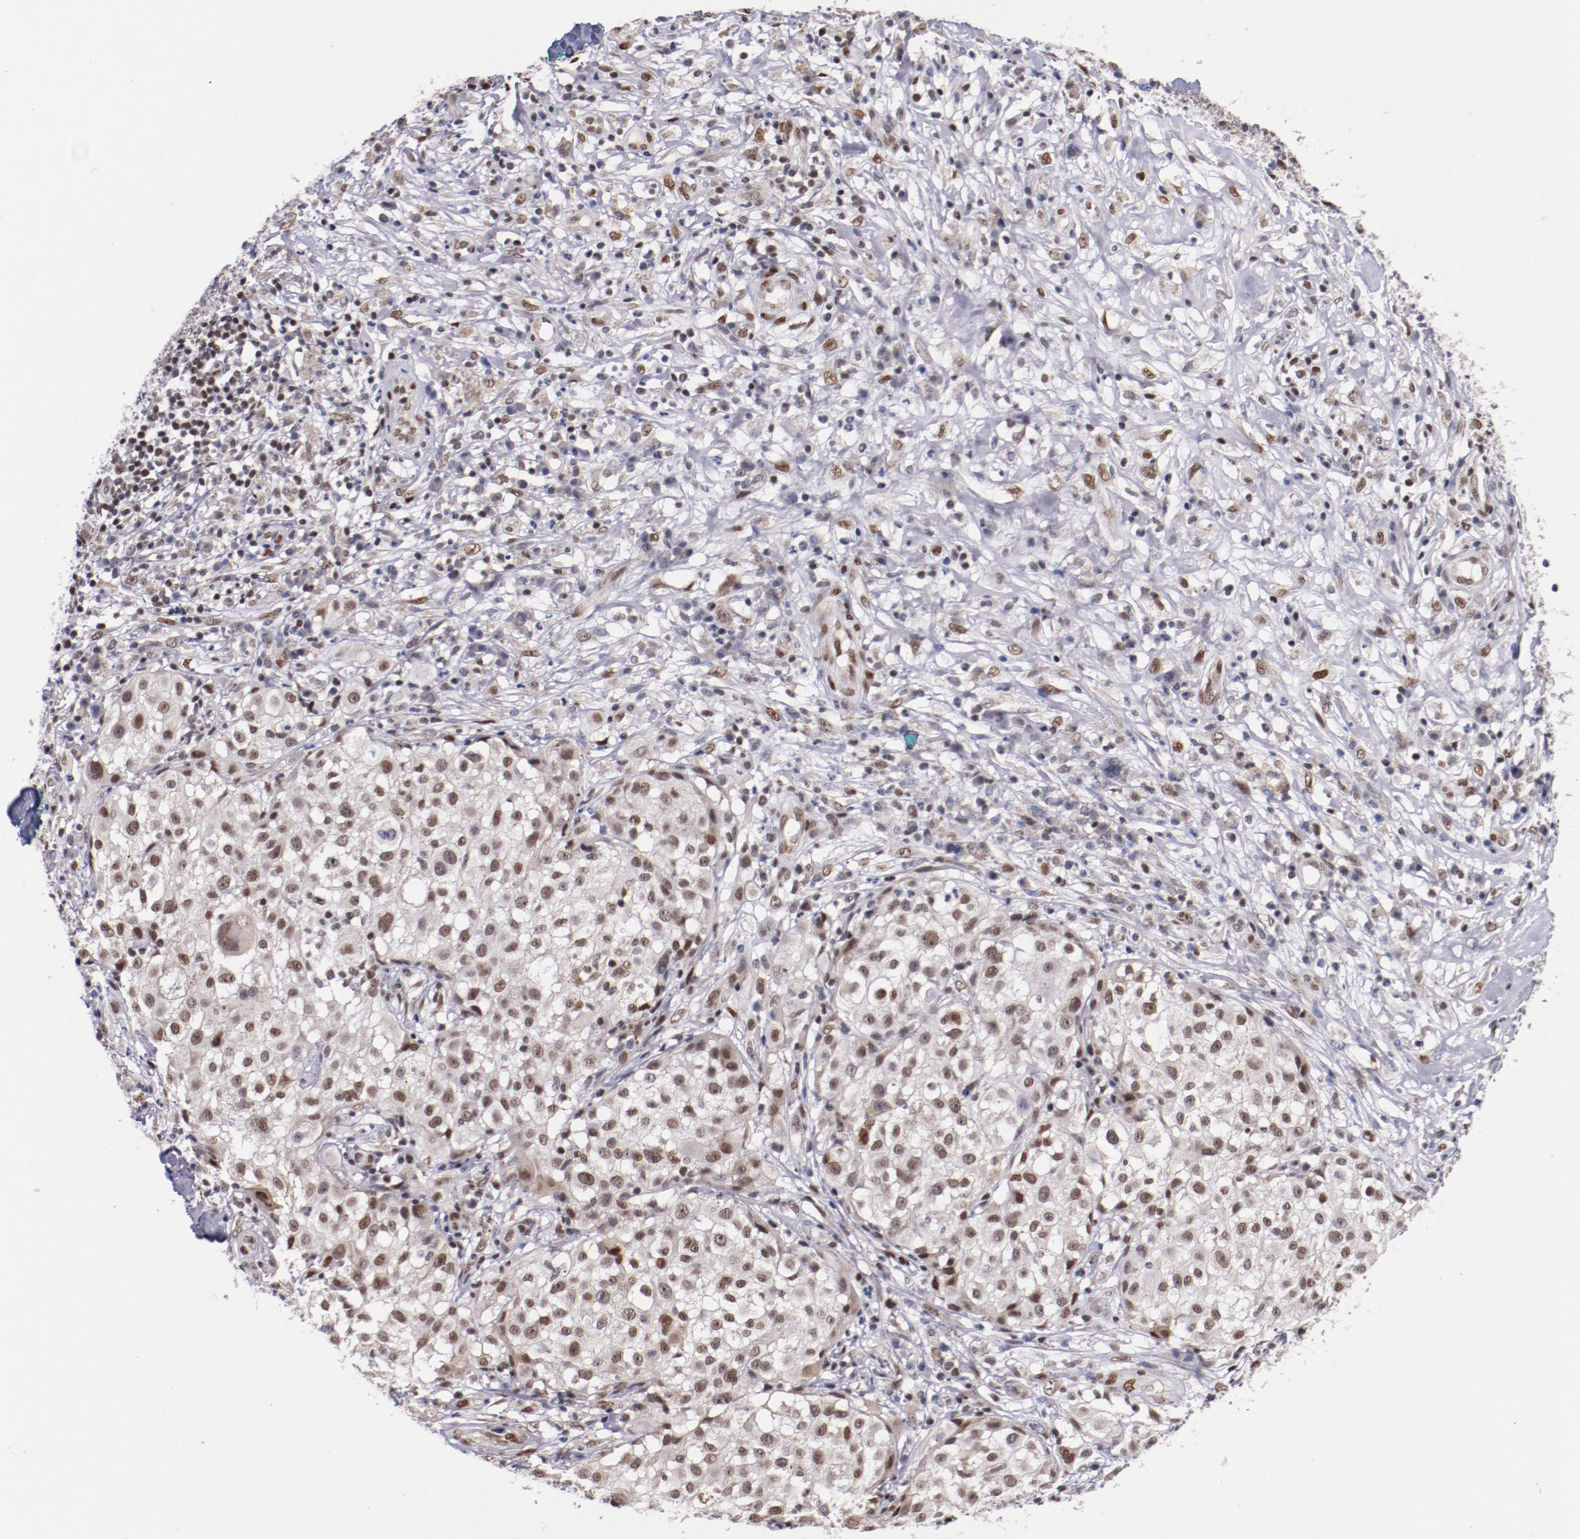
{"staining": {"intensity": "weak", "quantity": "25%-75%", "location": "nuclear"}, "tissue": "melanoma", "cell_type": "Tumor cells", "image_type": "cancer", "snomed": [{"axis": "morphology", "description": "Necrosis, NOS"}, {"axis": "morphology", "description": "Malignant melanoma, NOS"}, {"axis": "topography", "description": "Skin"}], "caption": "High-magnification brightfield microscopy of melanoma stained with DAB (3,3'-diaminobenzidine) (brown) and counterstained with hematoxylin (blue). tumor cells exhibit weak nuclear staining is present in approximately25%-75% of cells.", "gene": "SRF", "patient": {"sex": "female", "age": 87}}